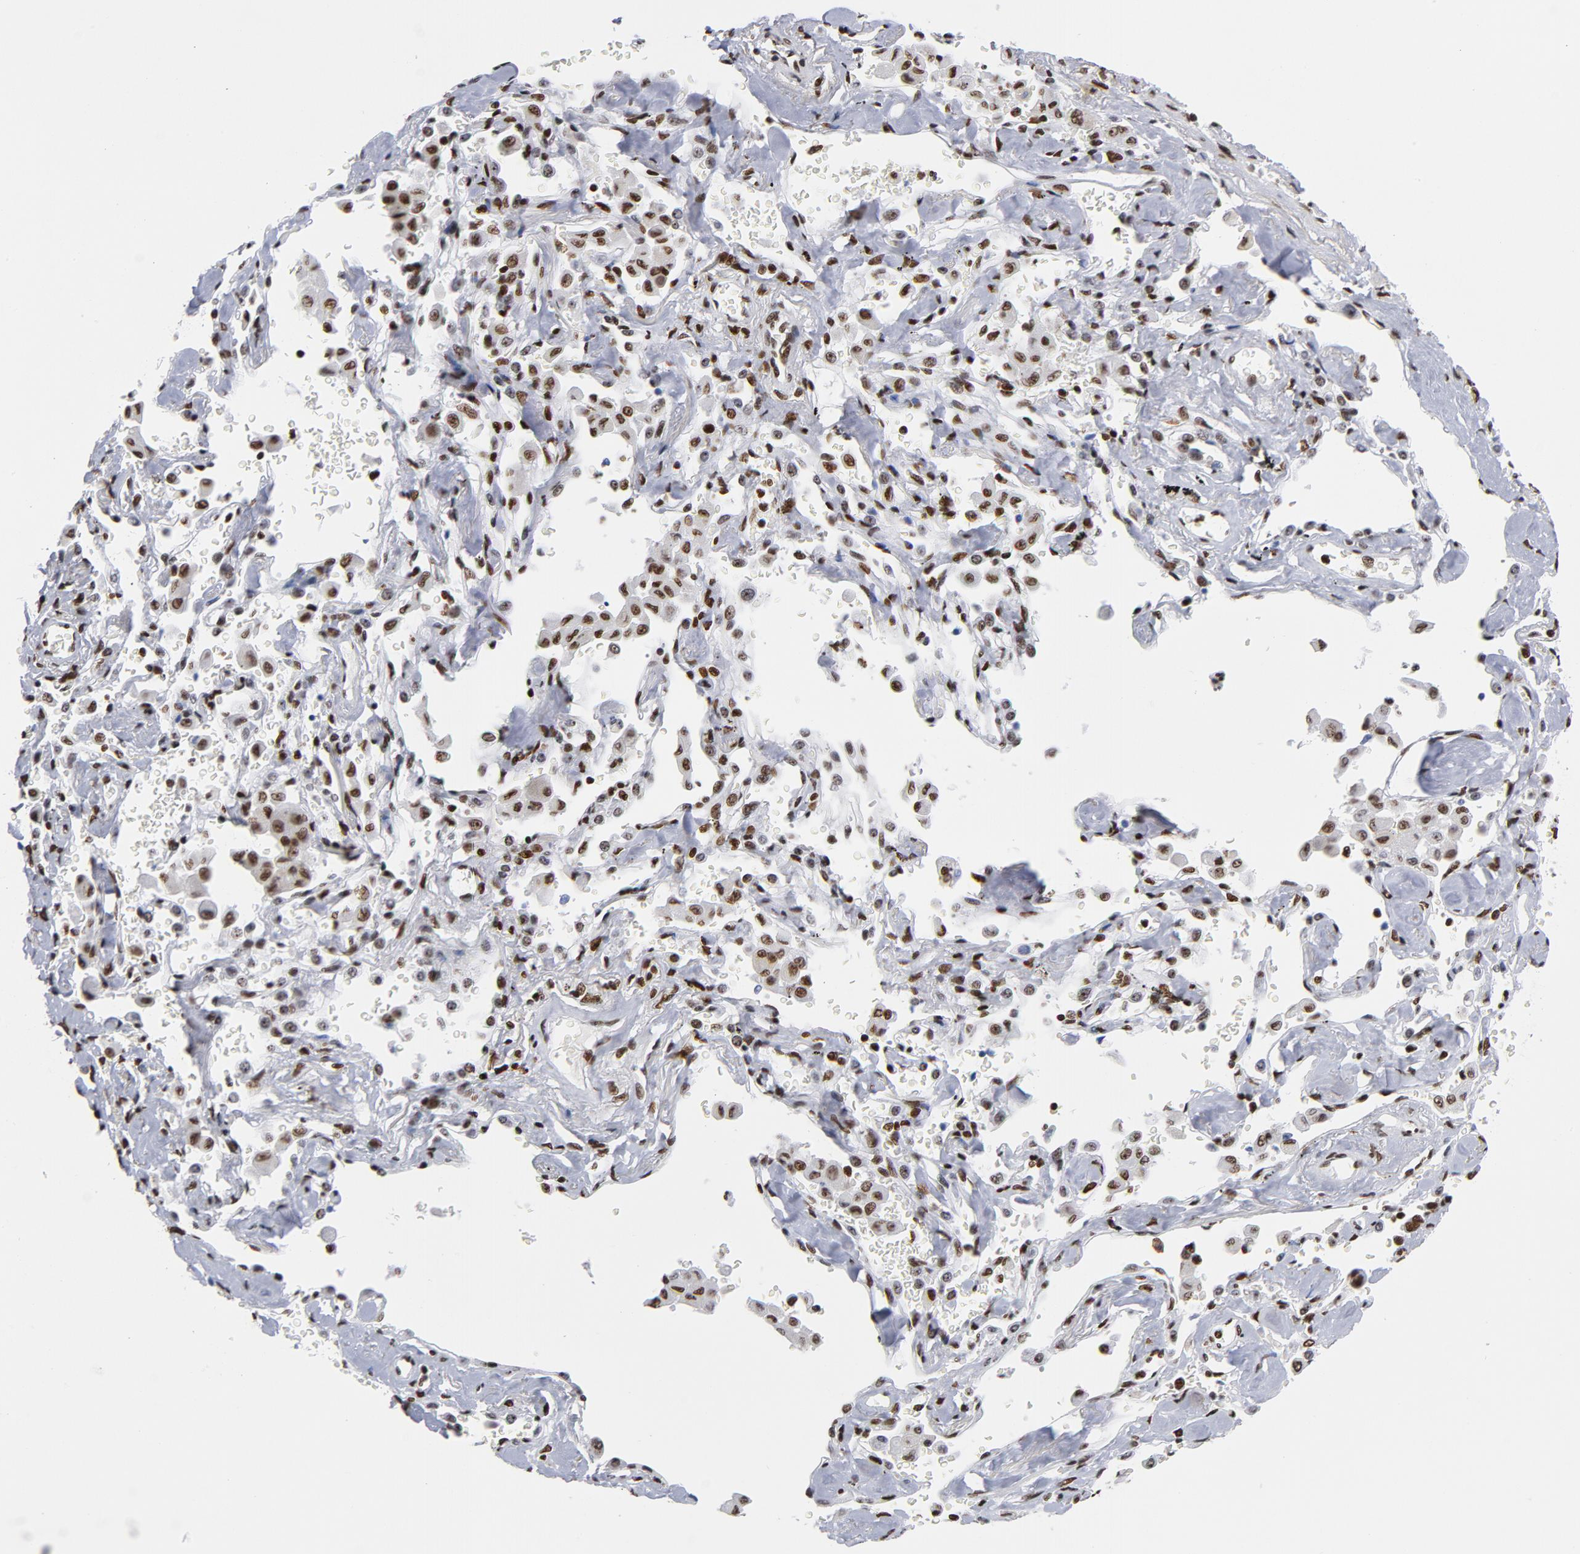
{"staining": {"intensity": "moderate", "quantity": ">75%", "location": "nuclear"}, "tissue": "lung cancer", "cell_type": "Tumor cells", "image_type": "cancer", "snomed": [{"axis": "morphology", "description": "Adenocarcinoma, NOS"}, {"axis": "topography", "description": "Lung"}], "caption": "This is a photomicrograph of IHC staining of lung adenocarcinoma, which shows moderate expression in the nuclear of tumor cells.", "gene": "TOP2B", "patient": {"sex": "female", "age": 64}}